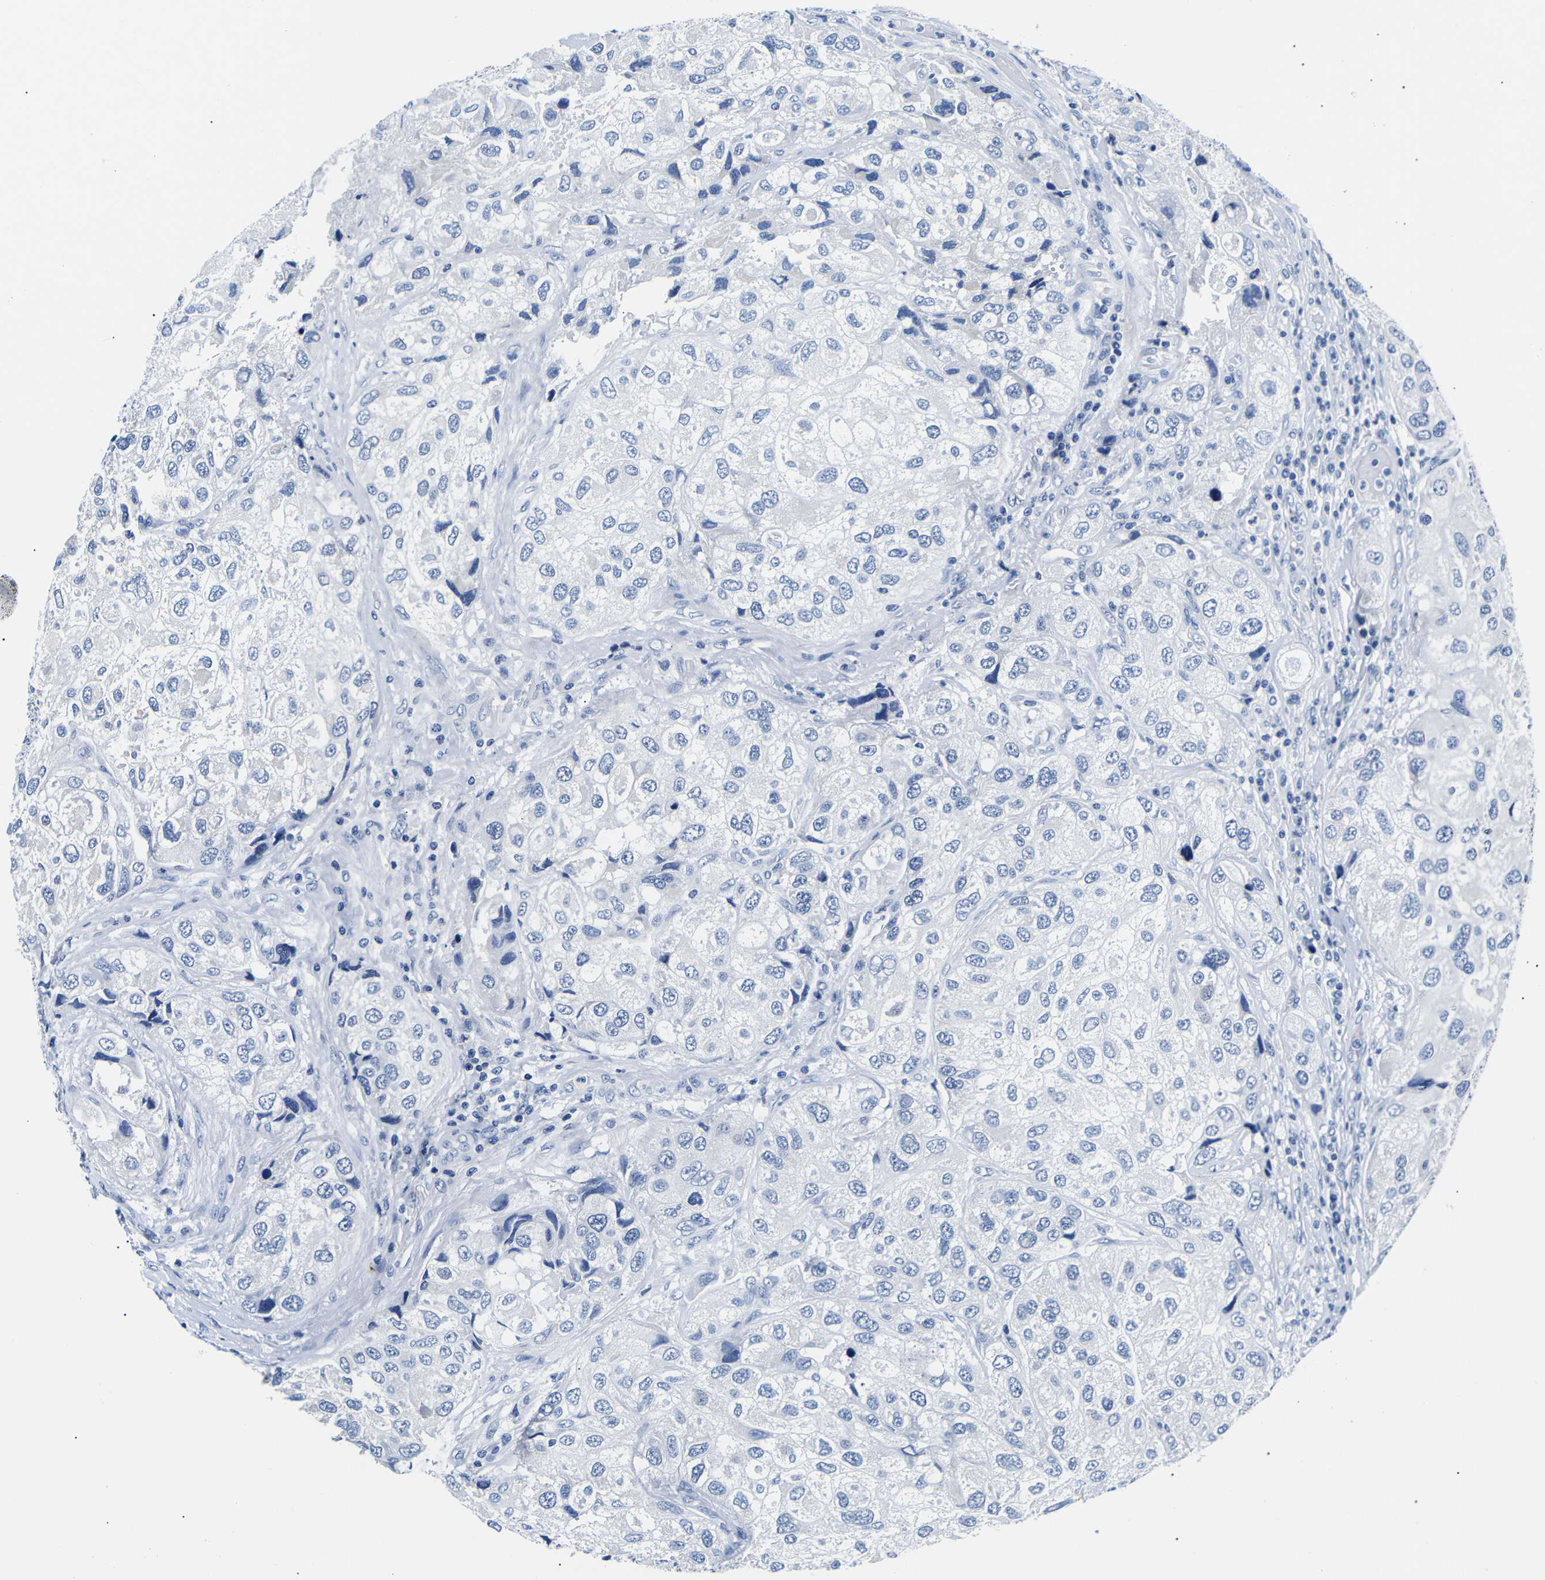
{"staining": {"intensity": "negative", "quantity": "none", "location": "none"}, "tissue": "urothelial cancer", "cell_type": "Tumor cells", "image_type": "cancer", "snomed": [{"axis": "morphology", "description": "Urothelial carcinoma, High grade"}, {"axis": "topography", "description": "Urinary bladder"}], "caption": "Tumor cells show no significant expression in high-grade urothelial carcinoma. The staining is performed using DAB (3,3'-diaminobenzidine) brown chromogen with nuclei counter-stained in using hematoxylin.", "gene": "GAP43", "patient": {"sex": "female", "age": 64}}